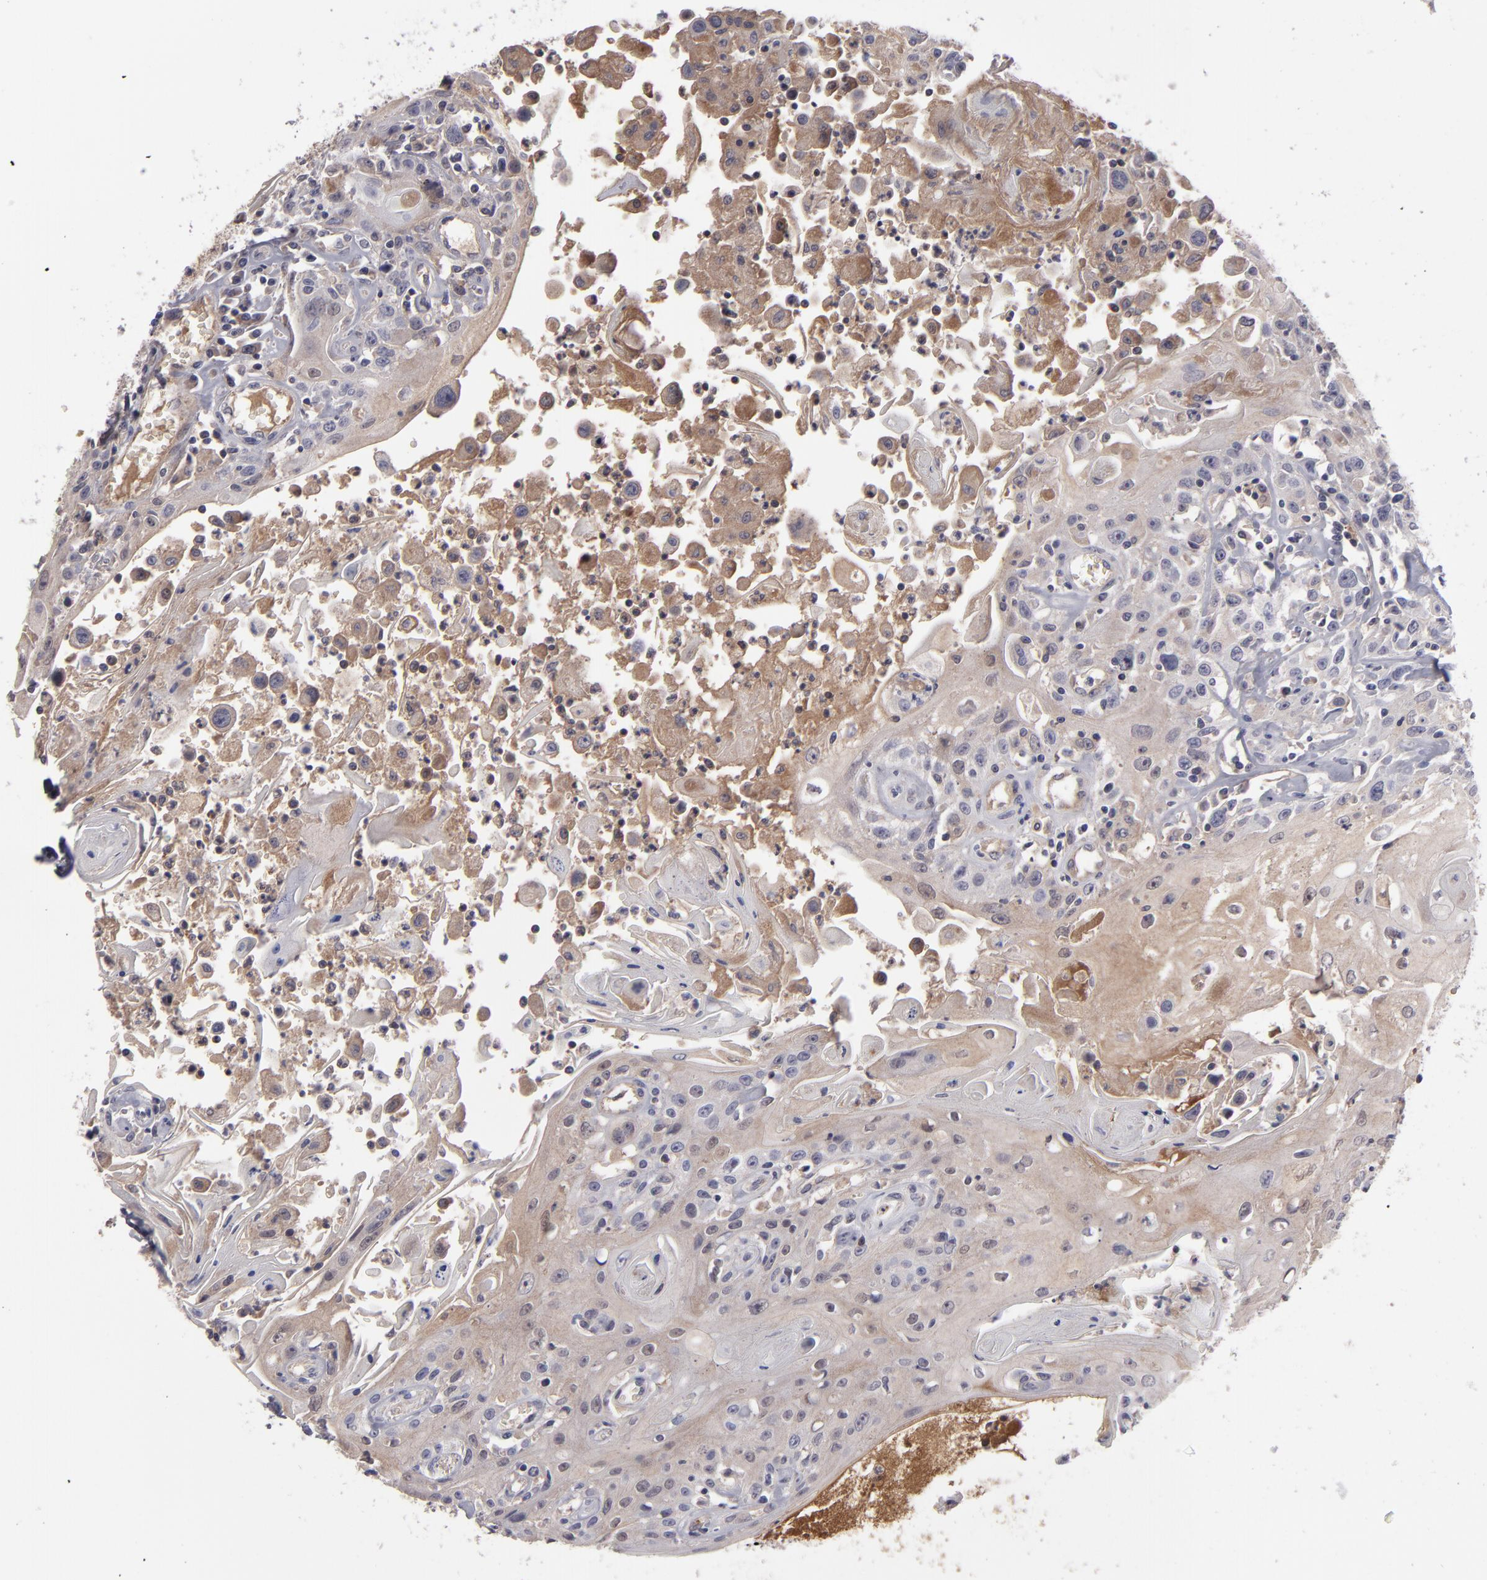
{"staining": {"intensity": "weak", "quantity": "25%-75%", "location": "cytoplasmic/membranous"}, "tissue": "head and neck cancer", "cell_type": "Tumor cells", "image_type": "cancer", "snomed": [{"axis": "morphology", "description": "Squamous cell carcinoma, NOS"}, {"axis": "topography", "description": "Oral tissue"}, {"axis": "topography", "description": "Head-Neck"}], "caption": "Head and neck squamous cell carcinoma stained with a brown dye exhibits weak cytoplasmic/membranous positive expression in approximately 25%-75% of tumor cells.", "gene": "ITIH4", "patient": {"sex": "female", "age": 76}}